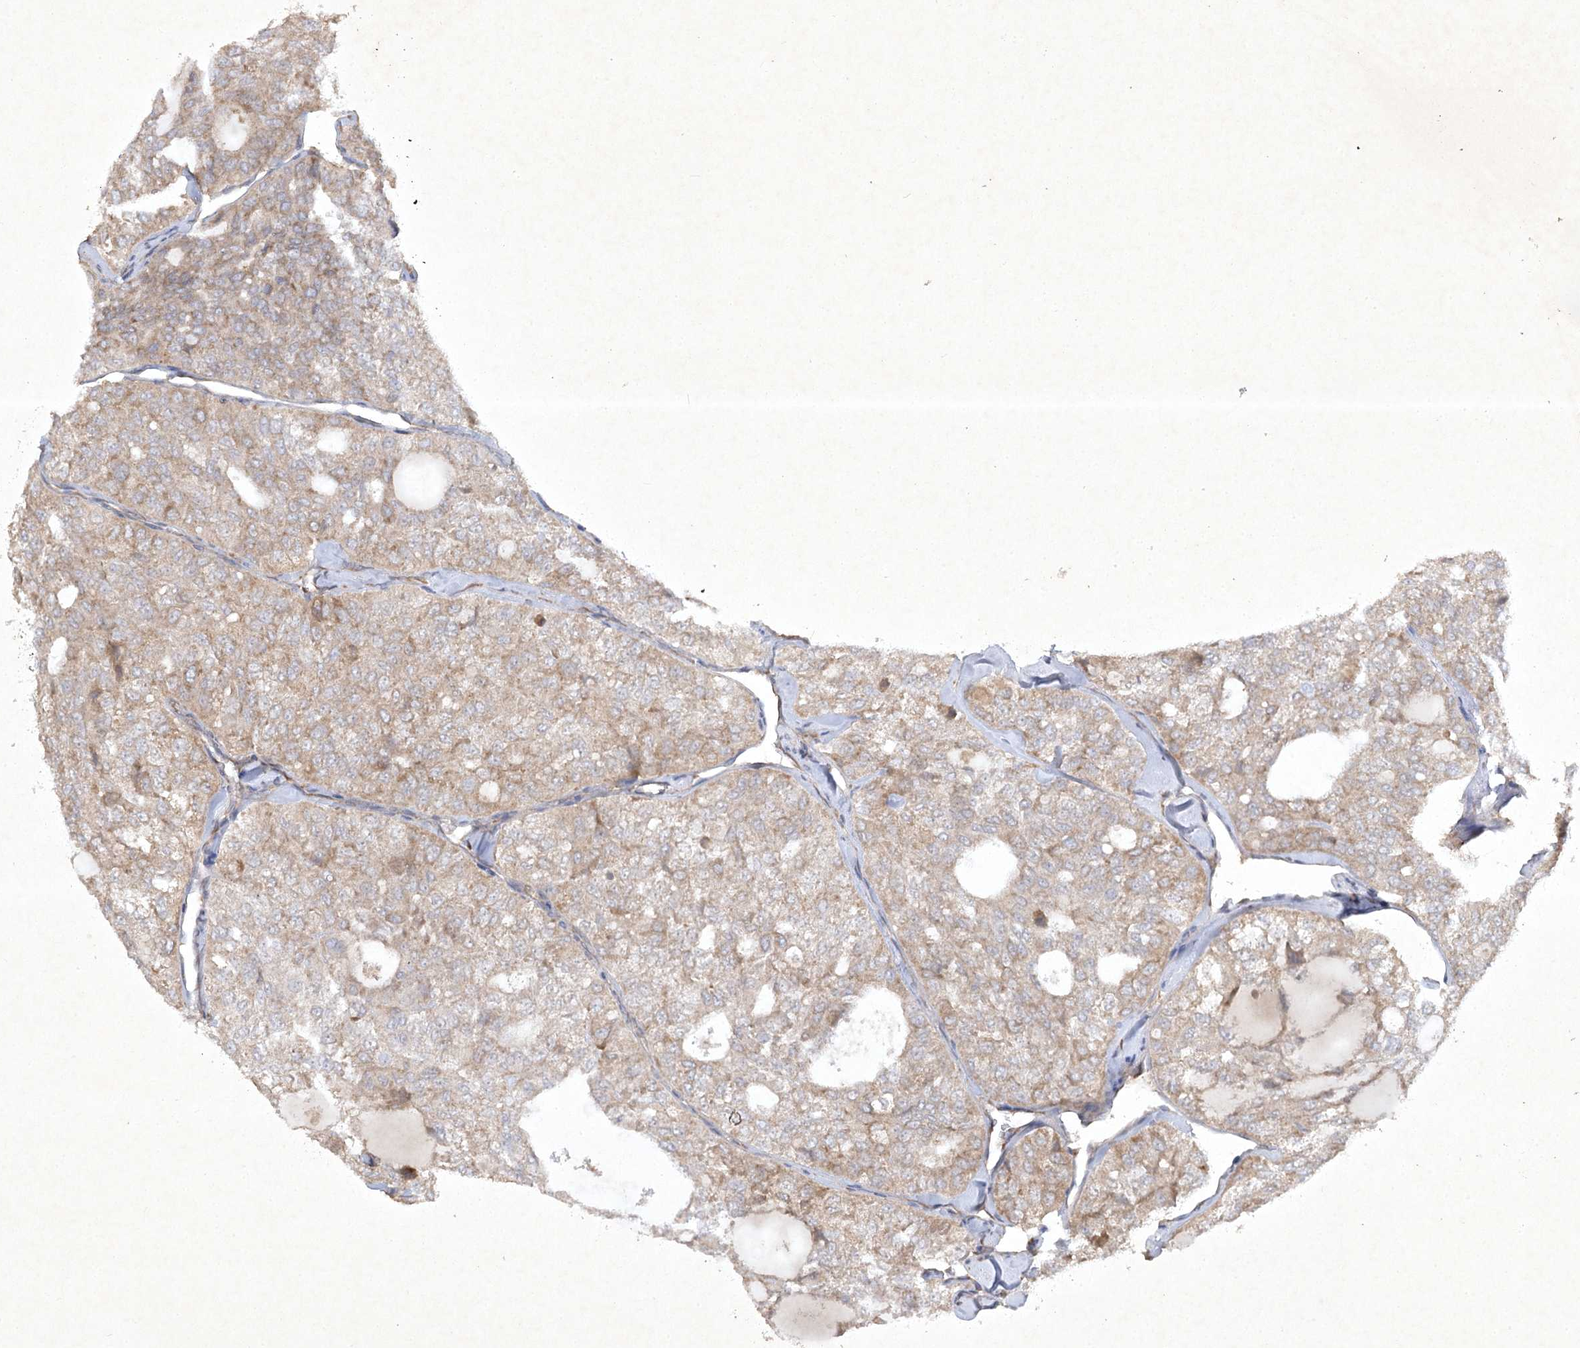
{"staining": {"intensity": "weak", "quantity": "25%-75%", "location": "cytoplasmic/membranous"}, "tissue": "thyroid cancer", "cell_type": "Tumor cells", "image_type": "cancer", "snomed": [{"axis": "morphology", "description": "Follicular adenoma carcinoma, NOS"}, {"axis": "topography", "description": "Thyroid gland"}], "caption": "This micrograph exhibits immunohistochemistry staining of human thyroid cancer (follicular adenoma carcinoma), with low weak cytoplasmic/membranous staining in approximately 25%-75% of tumor cells.", "gene": "TRAF3IP1", "patient": {"sex": "male", "age": 75}}